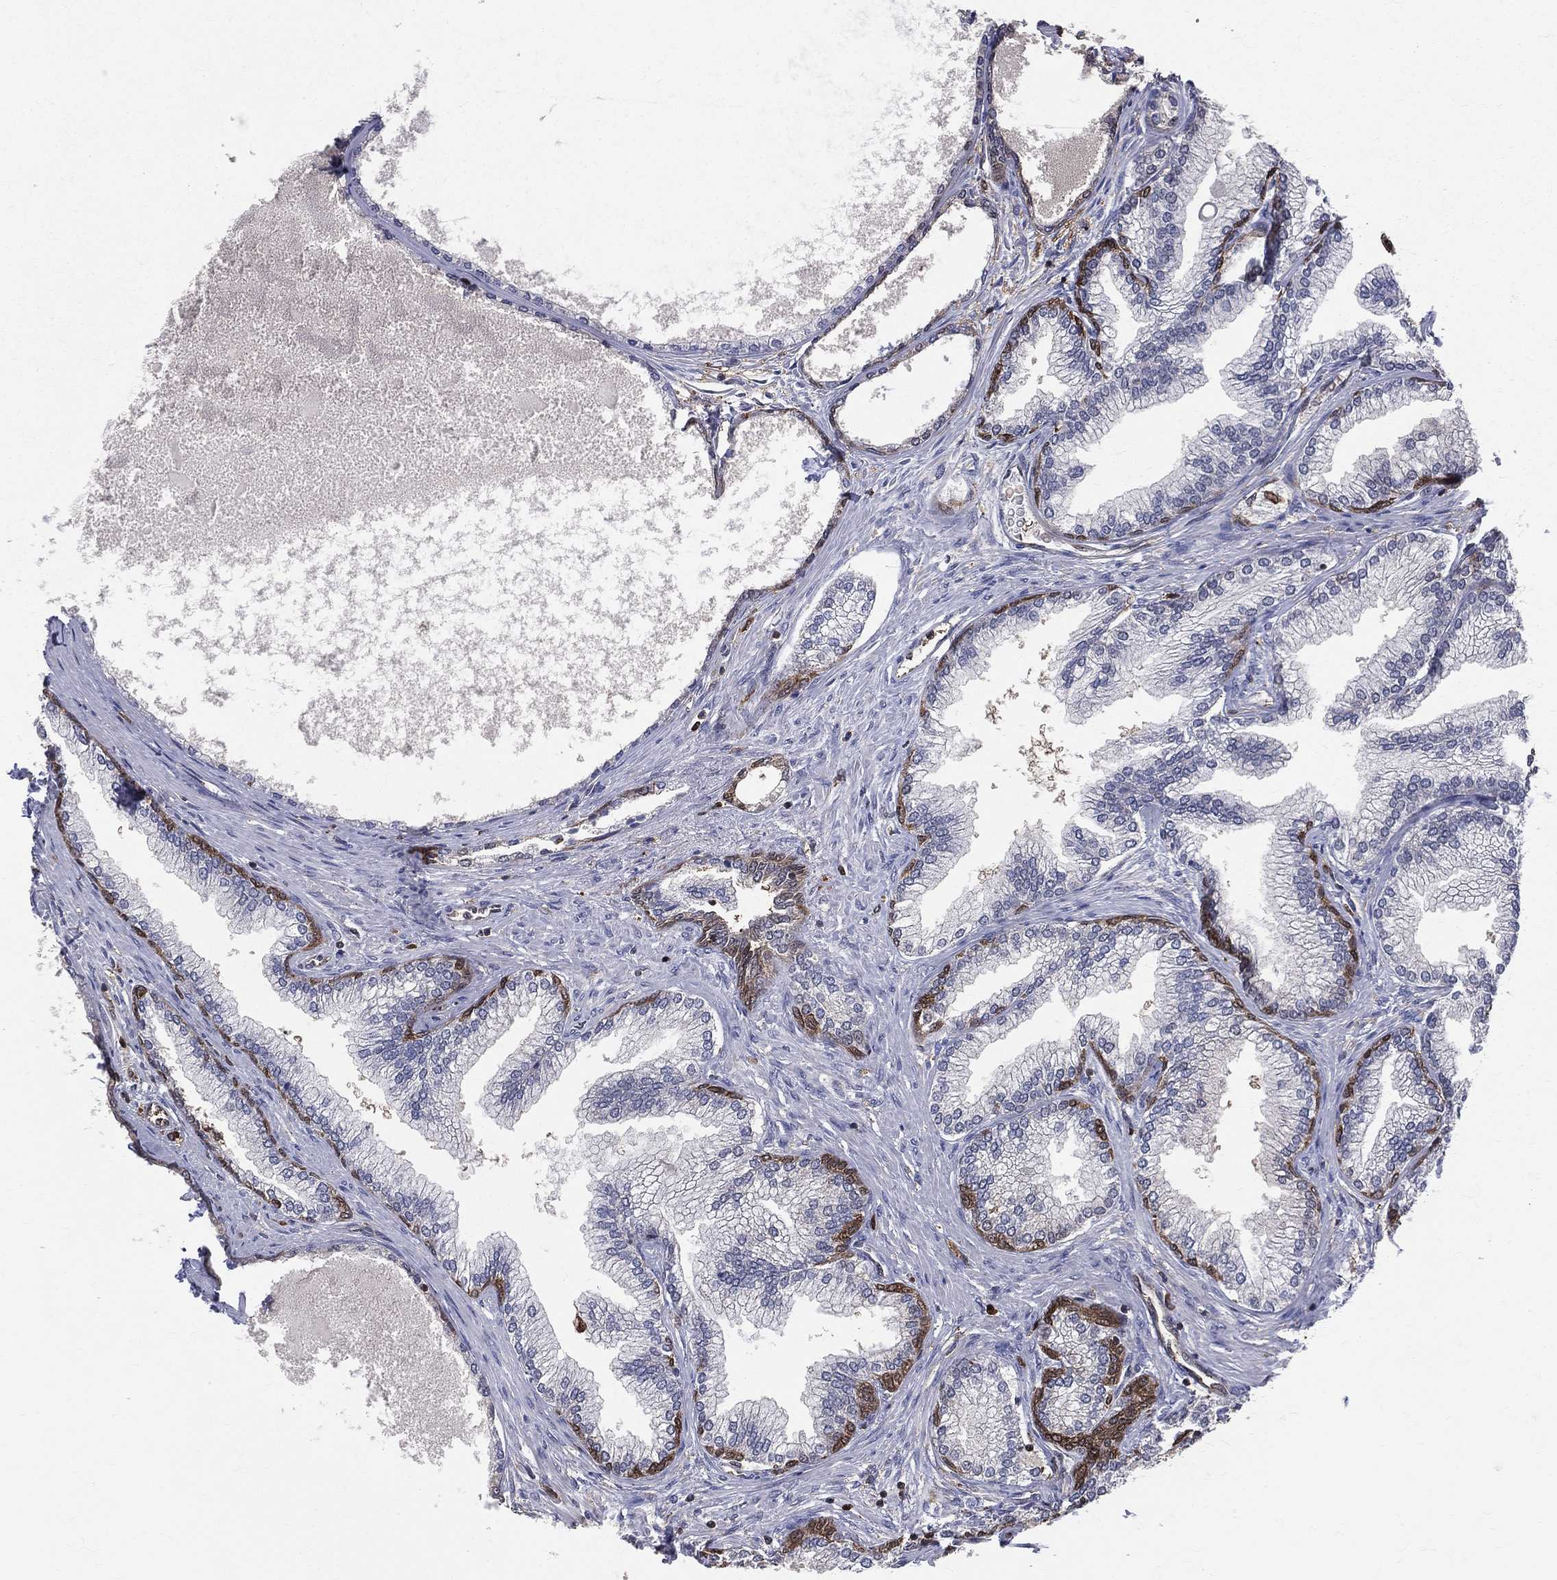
{"staining": {"intensity": "strong", "quantity": "25%-75%", "location": "cytoplasmic/membranous,nuclear"}, "tissue": "prostate", "cell_type": "Glandular cells", "image_type": "normal", "snomed": [{"axis": "morphology", "description": "Normal tissue, NOS"}, {"axis": "topography", "description": "Prostate"}], "caption": "Prostate stained with immunohistochemistry exhibits strong cytoplasmic/membranous,nuclear positivity in about 25%-75% of glandular cells. (DAB = brown stain, brightfield microscopy at high magnification).", "gene": "ENO1", "patient": {"sex": "male", "age": 72}}